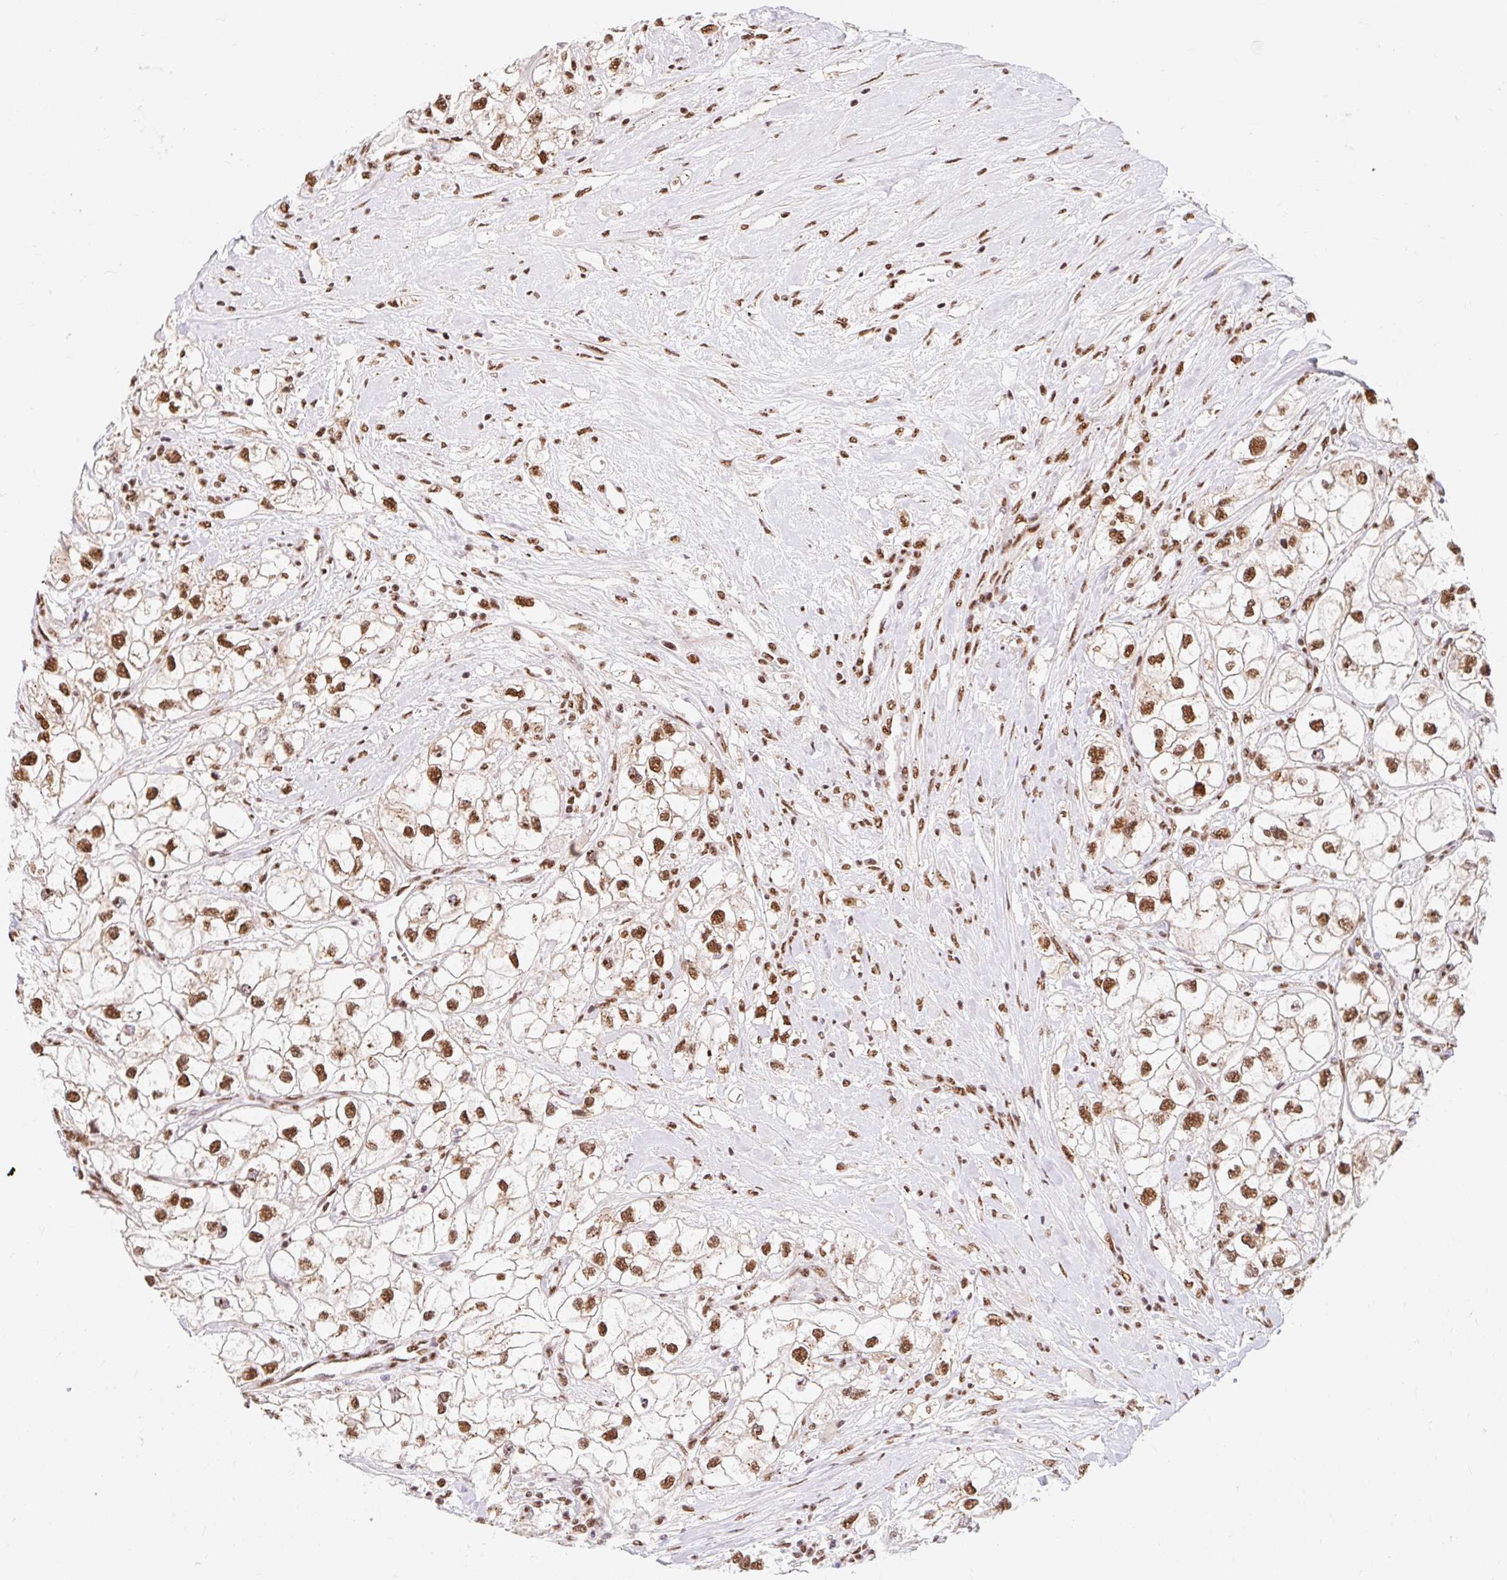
{"staining": {"intensity": "moderate", "quantity": ">75%", "location": "nuclear"}, "tissue": "renal cancer", "cell_type": "Tumor cells", "image_type": "cancer", "snomed": [{"axis": "morphology", "description": "Adenocarcinoma, NOS"}, {"axis": "topography", "description": "Kidney"}], "caption": "Moderate nuclear expression is identified in about >75% of tumor cells in renal cancer.", "gene": "BICRA", "patient": {"sex": "male", "age": 59}}